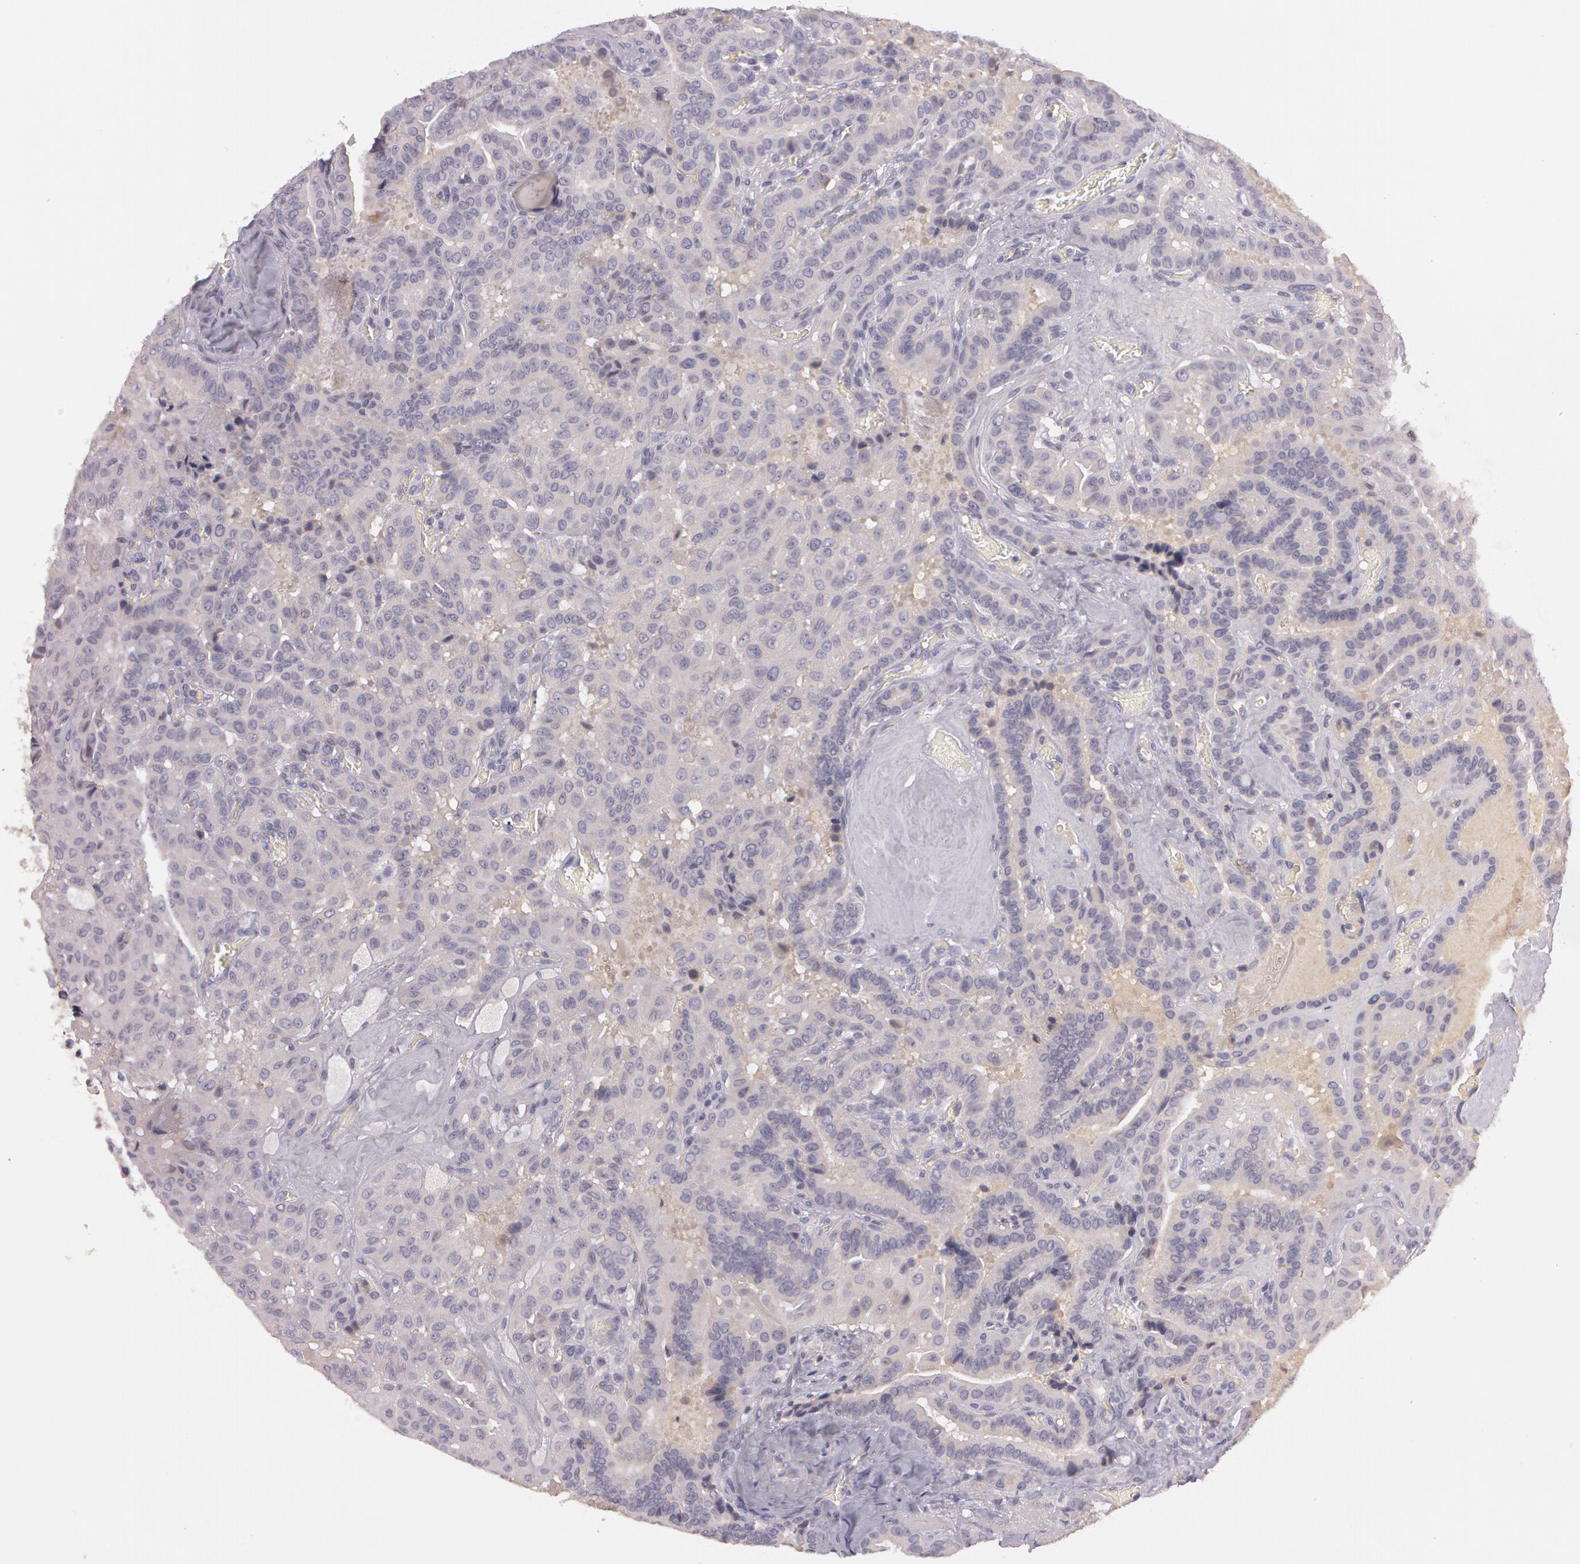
{"staining": {"intensity": "weak", "quantity": "<25%", "location": "cytoplasmic/membranous"}, "tissue": "thyroid cancer", "cell_type": "Tumor cells", "image_type": "cancer", "snomed": [{"axis": "morphology", "description": "Papillary adenocarcinoma, NOS"}, {"axis": "topography", "description": "Thyroid gland"}], "caption": "Protein analysis of papillary adenocarcinoma (thyroid) shows no significant positivity in tumor cells.", "gene": "MXRA5", "patient": {"sex": "male", "age": 87}}